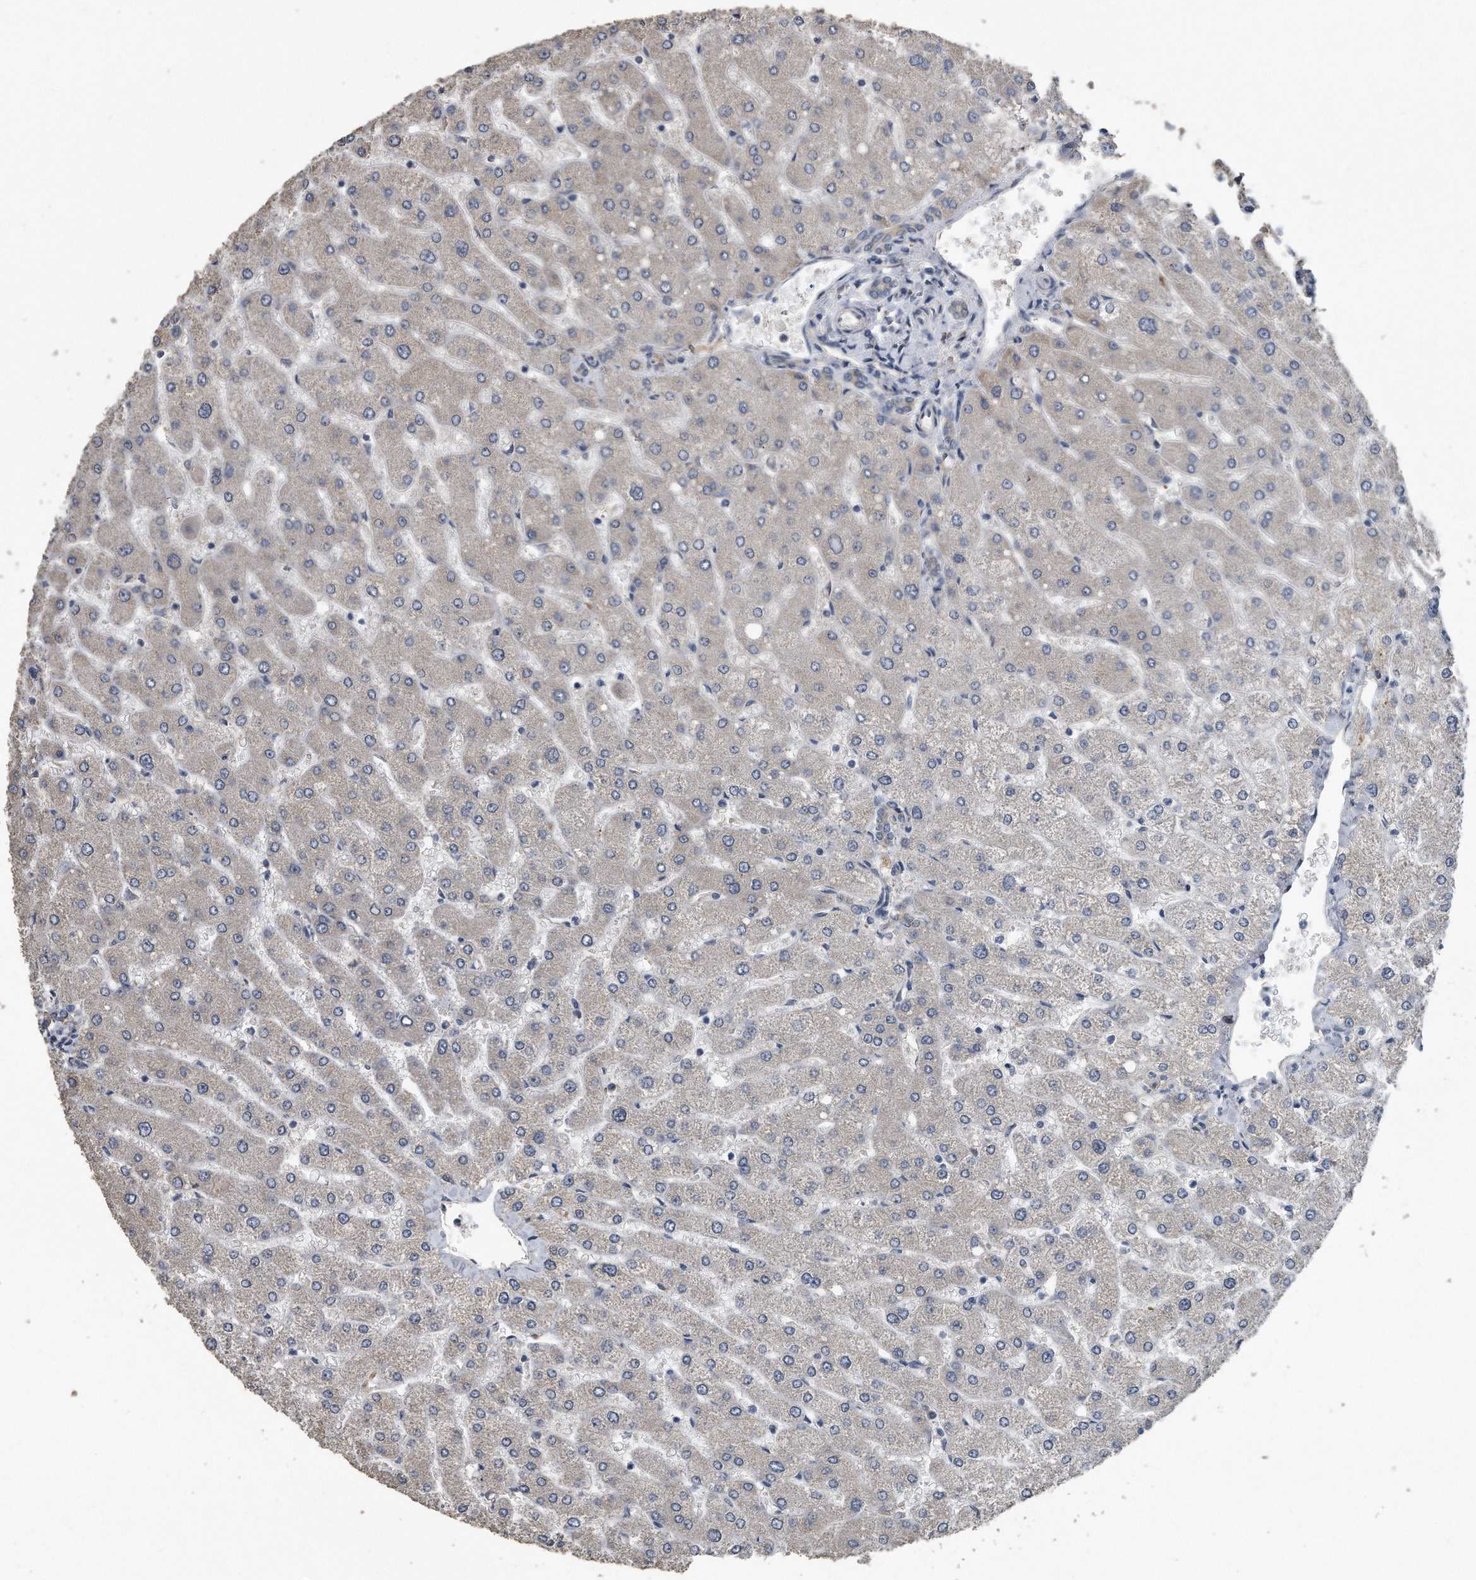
{"staining": {"intensity": "weak", "quantity": "25%-75%", "location": "cytoplasmic/membranous"}, "tissue": "liver", "cell_type": "Cholangiocytes", "image_type": "normal", "snomed": [{"axis": "morphology", "description": "Normal tissue, NOS"}, {"axis": "topography", "description": "Liver"}], "caption": "Brown immunohistochemical staining in unremarkable human liver demonstrates weak cytoplasmic/membranous expression in about 25%-75% of cholangiocytes.", "gene": "PCLO", "patient": {"sex": "male", "age": 55}}